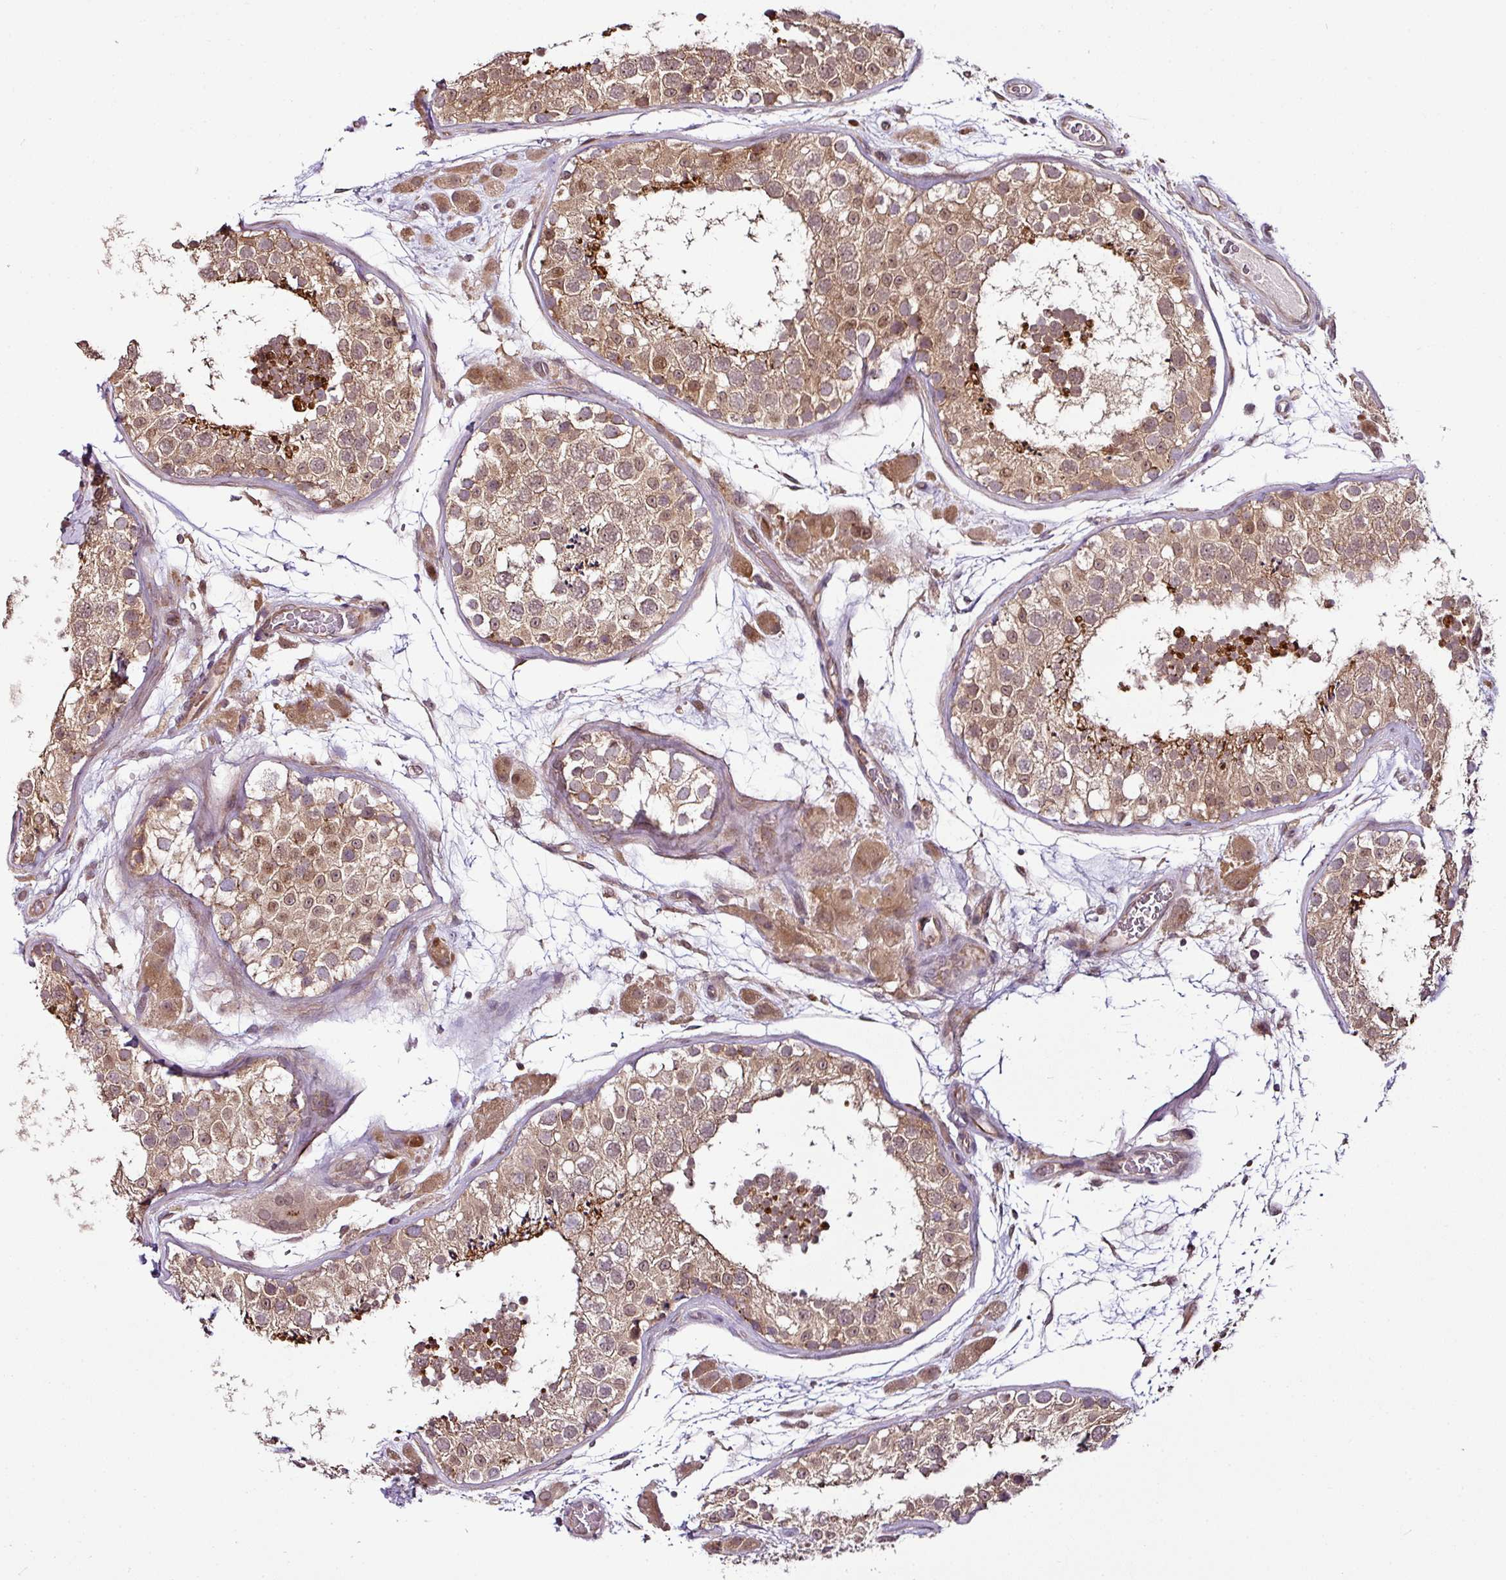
{"staining": {"intensity": "strong", "quantity": "25%-75%", "location": "cytoplasmic/membranous,nuclear"}, "tissue": "testis", "cell_type": "Cells in seminiferous ducts", "image_type": "normal", "snomed": [{"axis": "morphology", "description": "Normal tissue, NOS"}, {"axis": "topography", "description": "Testis"}], "caption": "High-magnification brightfield microscopy of benign testis stained with DAB (3,3'-diaminobenzidine) (brown) and counterstained with hematoxylin (blue). cells in seminiferous ducts exhibit strong cytoplasmic/membranous,nuclear staining is seen in about25%-75% of cells. The protein is stained brown, and the nuclei are stained in blue (DAB IHC with brightfield microscopy, high magnification).", "gene": "DCAF13", "patient": {"sex": "male", "age": 26}}